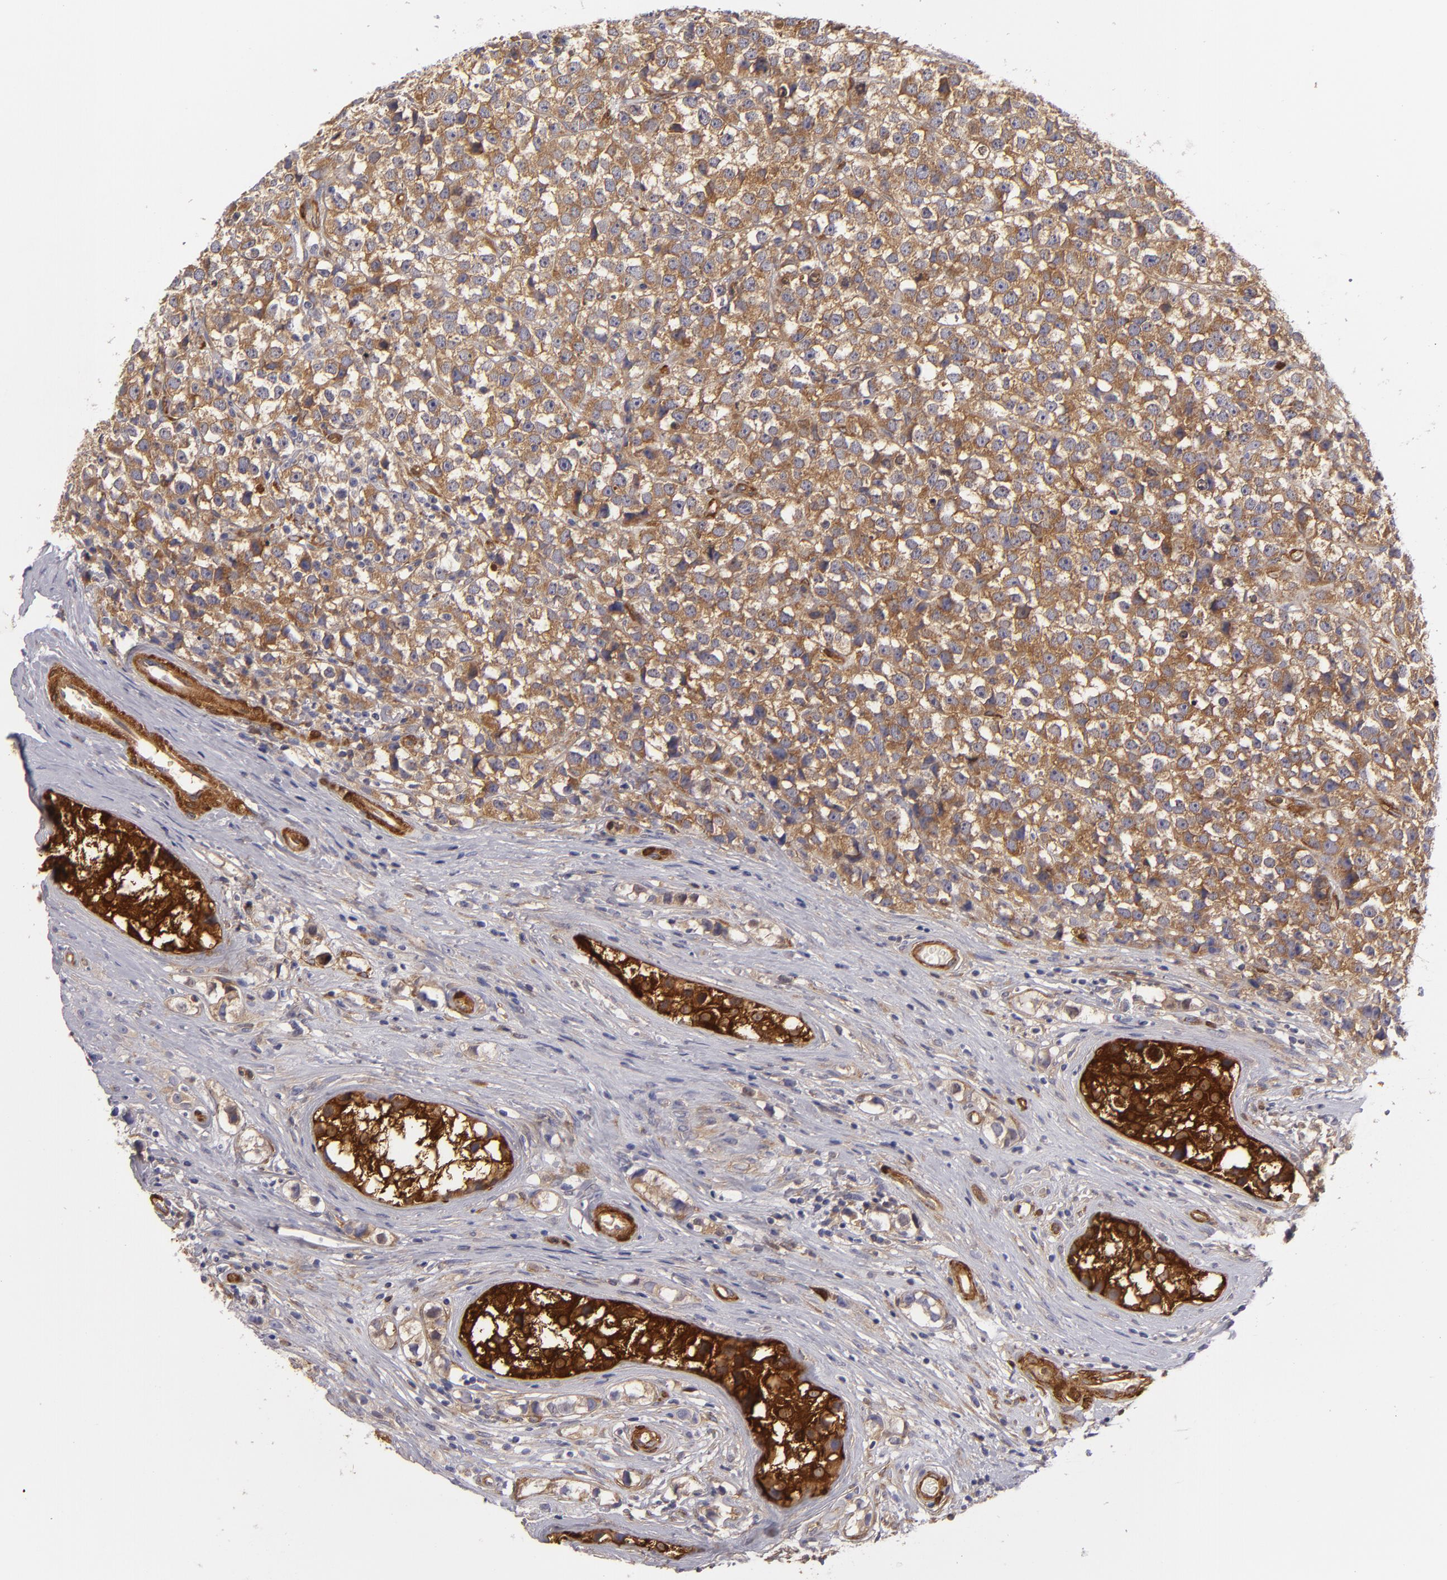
{"staining": {"intensity": "moderate", "quantity": ">75%", "location": "cytoplasmic/membranous"}, "tissue": "testis cancer", "cell_type": "Tumor cells", "image_type": "cancer", "snomed": [{"axis": "morphology", "description": "Seminoma, NOS"}, {"axis": "topography", "description": "Testis"}], "caption": "A high-resolution photomicrograph shows IHC staining of testis seminoma, which demonstrates moderate cytoplasmic/membranous positivity in about >75% of tumor cells.", "gene": "VCL", "patient": {"sex": "male", "age": 25}}